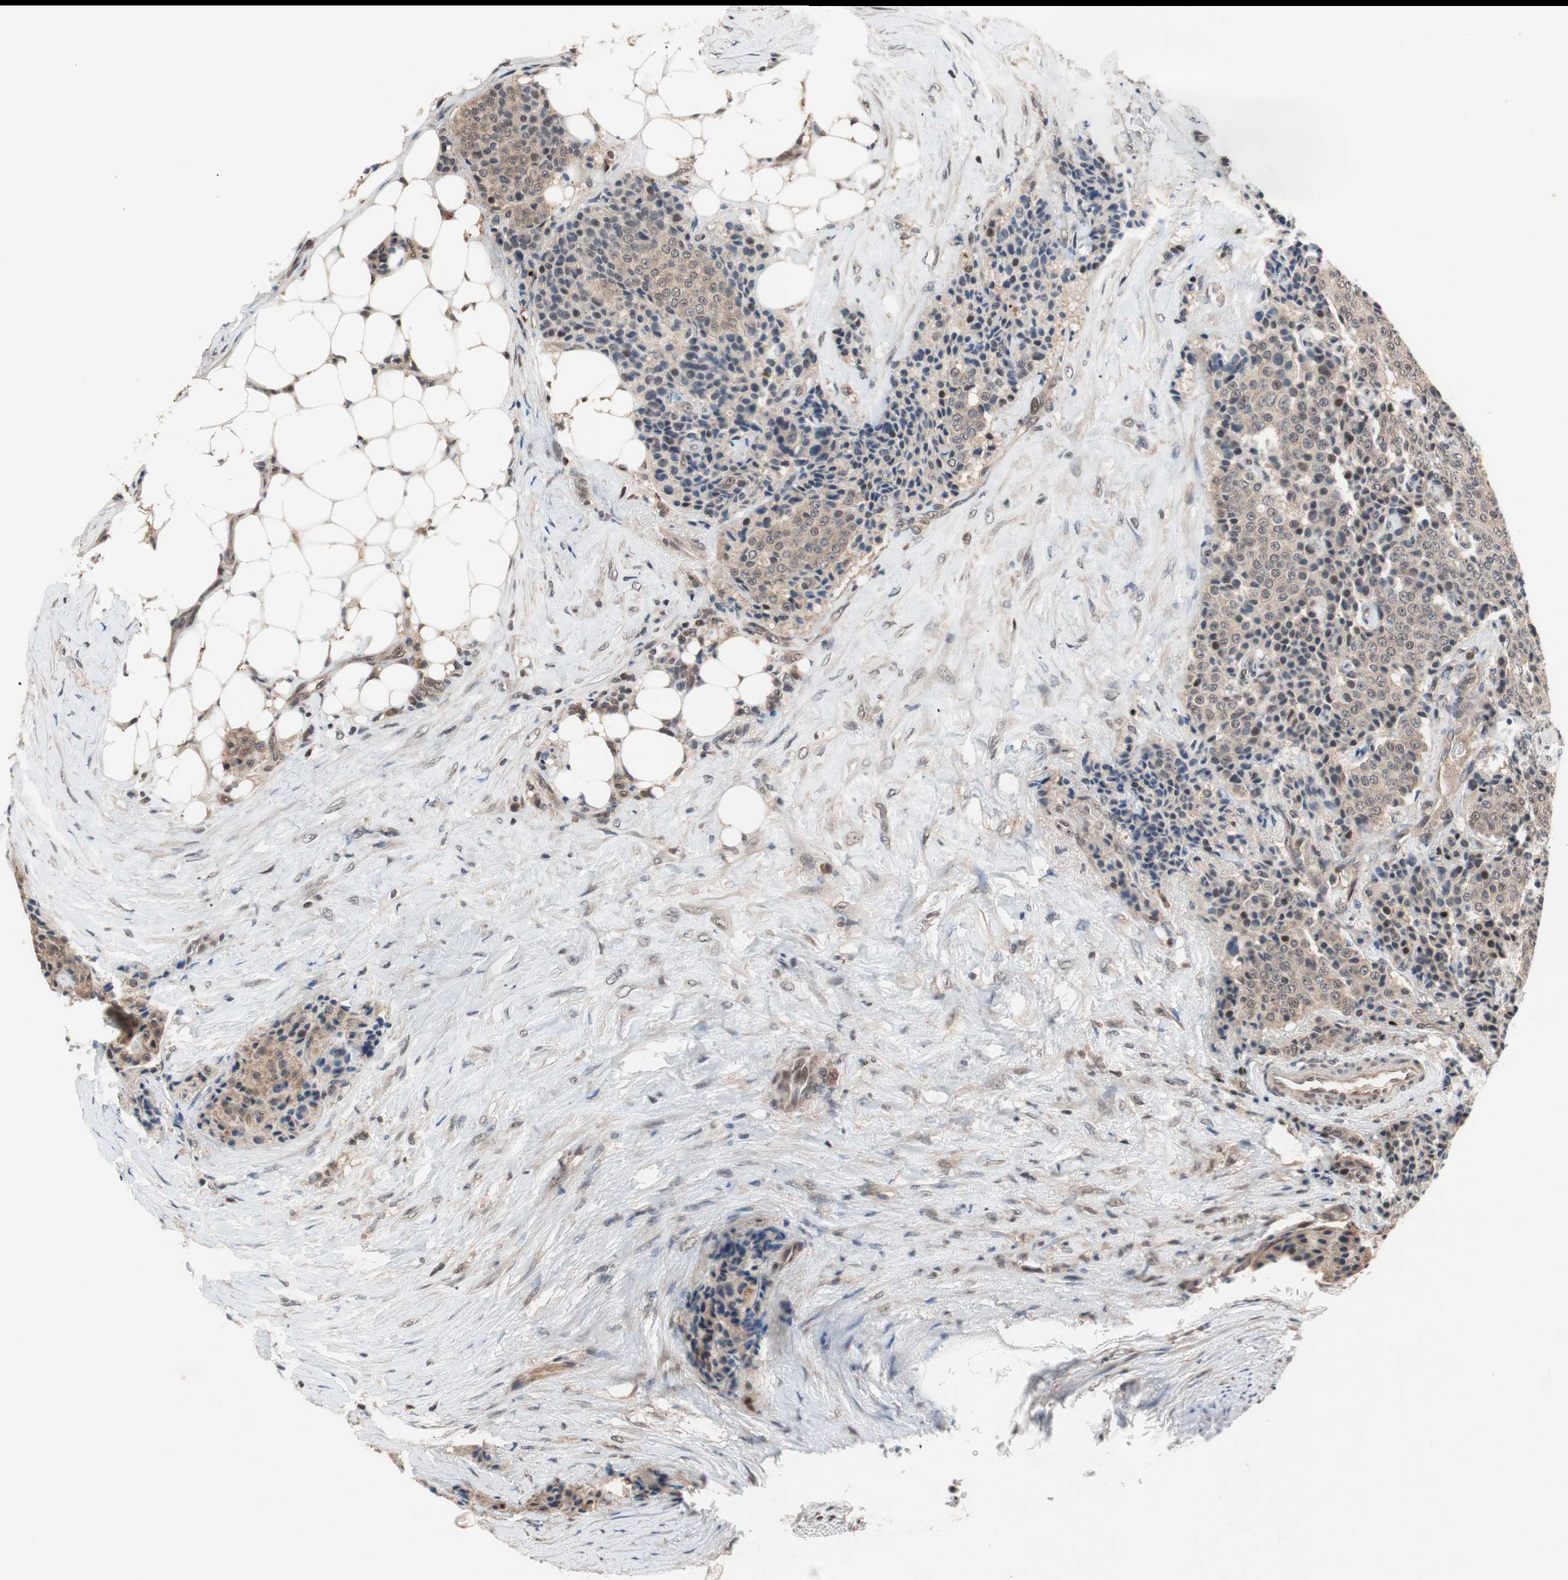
{"staining": {"intensity": "weak", "quantity": ">75%", "location": "cytoplasmic/membranous"}, "tissue": "carcinoid", "cell_type": "Tumor cells", "image_type": "cancer", "snomed": [{"axis": "morphology", "description": "Carcinoid, malignant, NOS"}, {"axis": "topography", "description": "Colon"}], "caption": "The histopathology image shows a brown stain indicating the presence of a protein in the cytoplasmic/membranous of tumor cells in carcinoid.", "gene": "GART", "patient": {"sex": "female", "age": 61}}